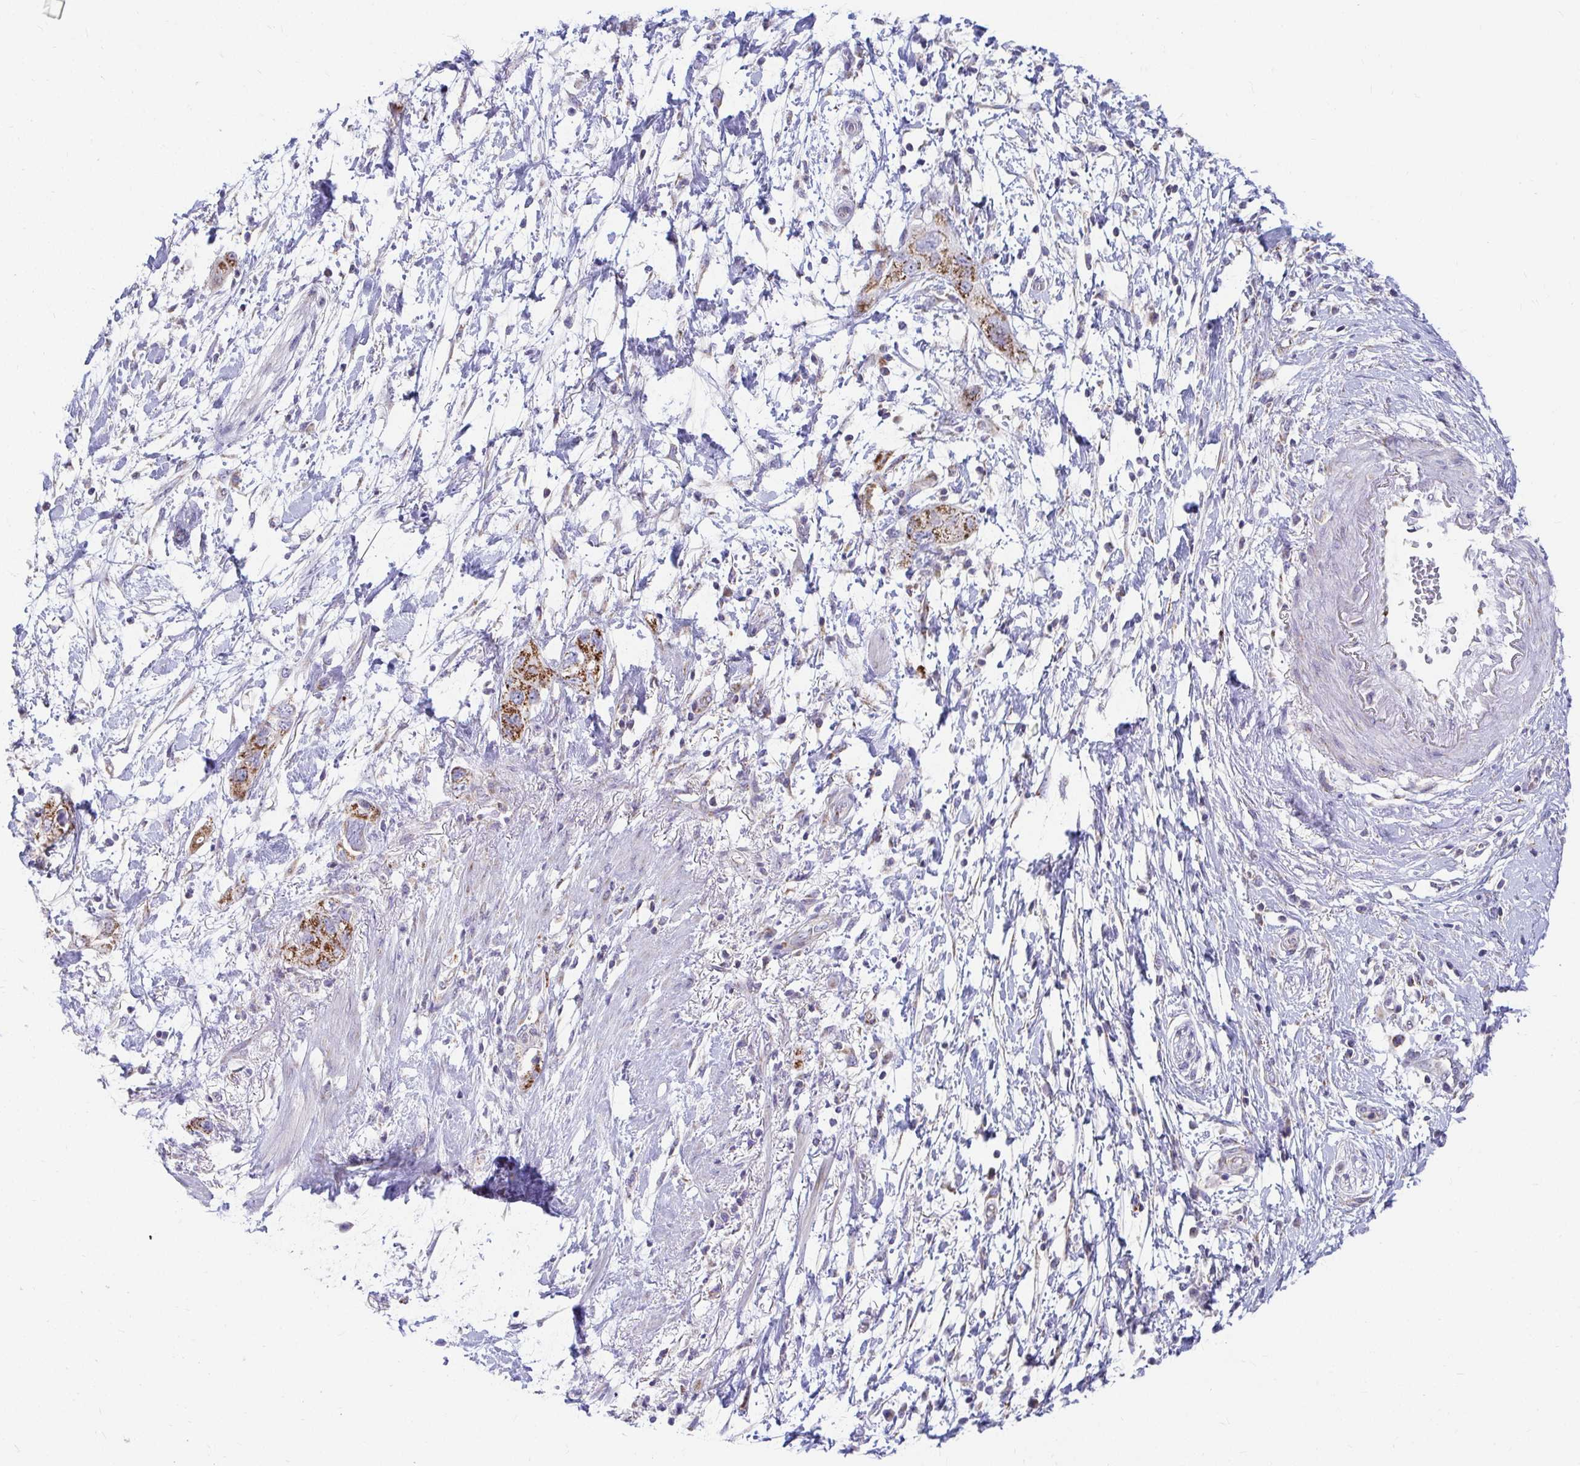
{"staining": {"intensity": "strong", "quantity": "25%-75%", "location": "cytoplasmic/membranous"}, "tissue": "pancreatic cancer", "cell_type": "Tumor cells", "image_type": "cancer", "snomed": [{"axis": "morphology", "description": "Adenocarcinoma, NOS"}, {"axis": "topography", "description": "Pancreas"}], "caption": "Human pancreatic cancer stained for a protein (brown) displays strong cytoplasmic/membranous positive staining in approximately 25%-75% of tumor cells.", "gene": "EXOC5", "patient": {"sex": "female", "age": 72}}